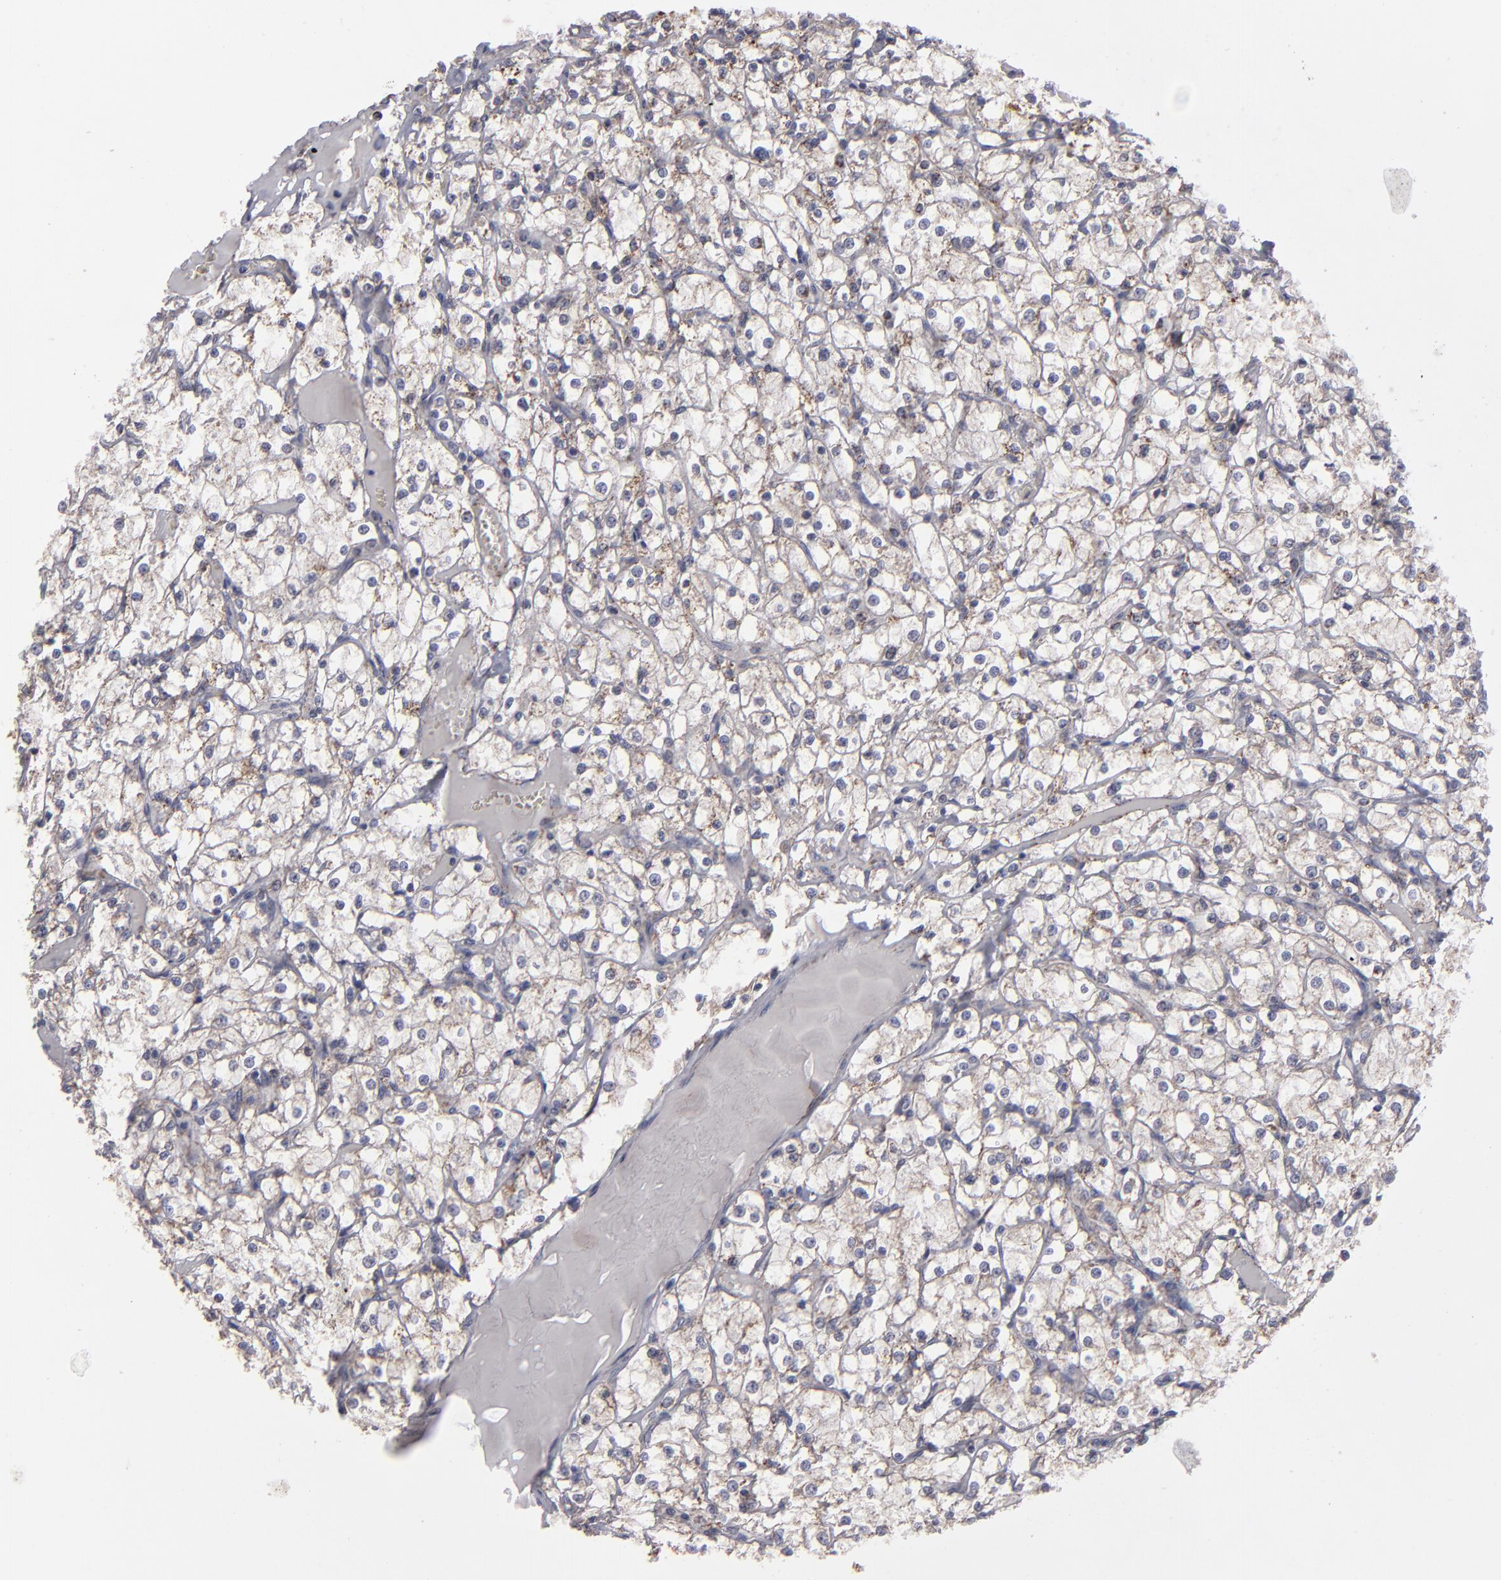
{"staining": {"intensity": "weak", "quantity": "<25%", "location": "cytoplasmic/membranous"}, "tissue": "renal cancer", "cell_type": "Tumor cells", "image_type": "cancer", "snomed": [{"axis": "morphology", "description": "Adenocarcinoma, NOS"}, {"axis": "topography", "description": "Kidney"}], "caption": "DAB immunohistochemical staining of human renal cancer exhibits no significant positivity in tumor cells.", "gene": "MYOM2", "patient": {"sex": "female", "age": 73}}